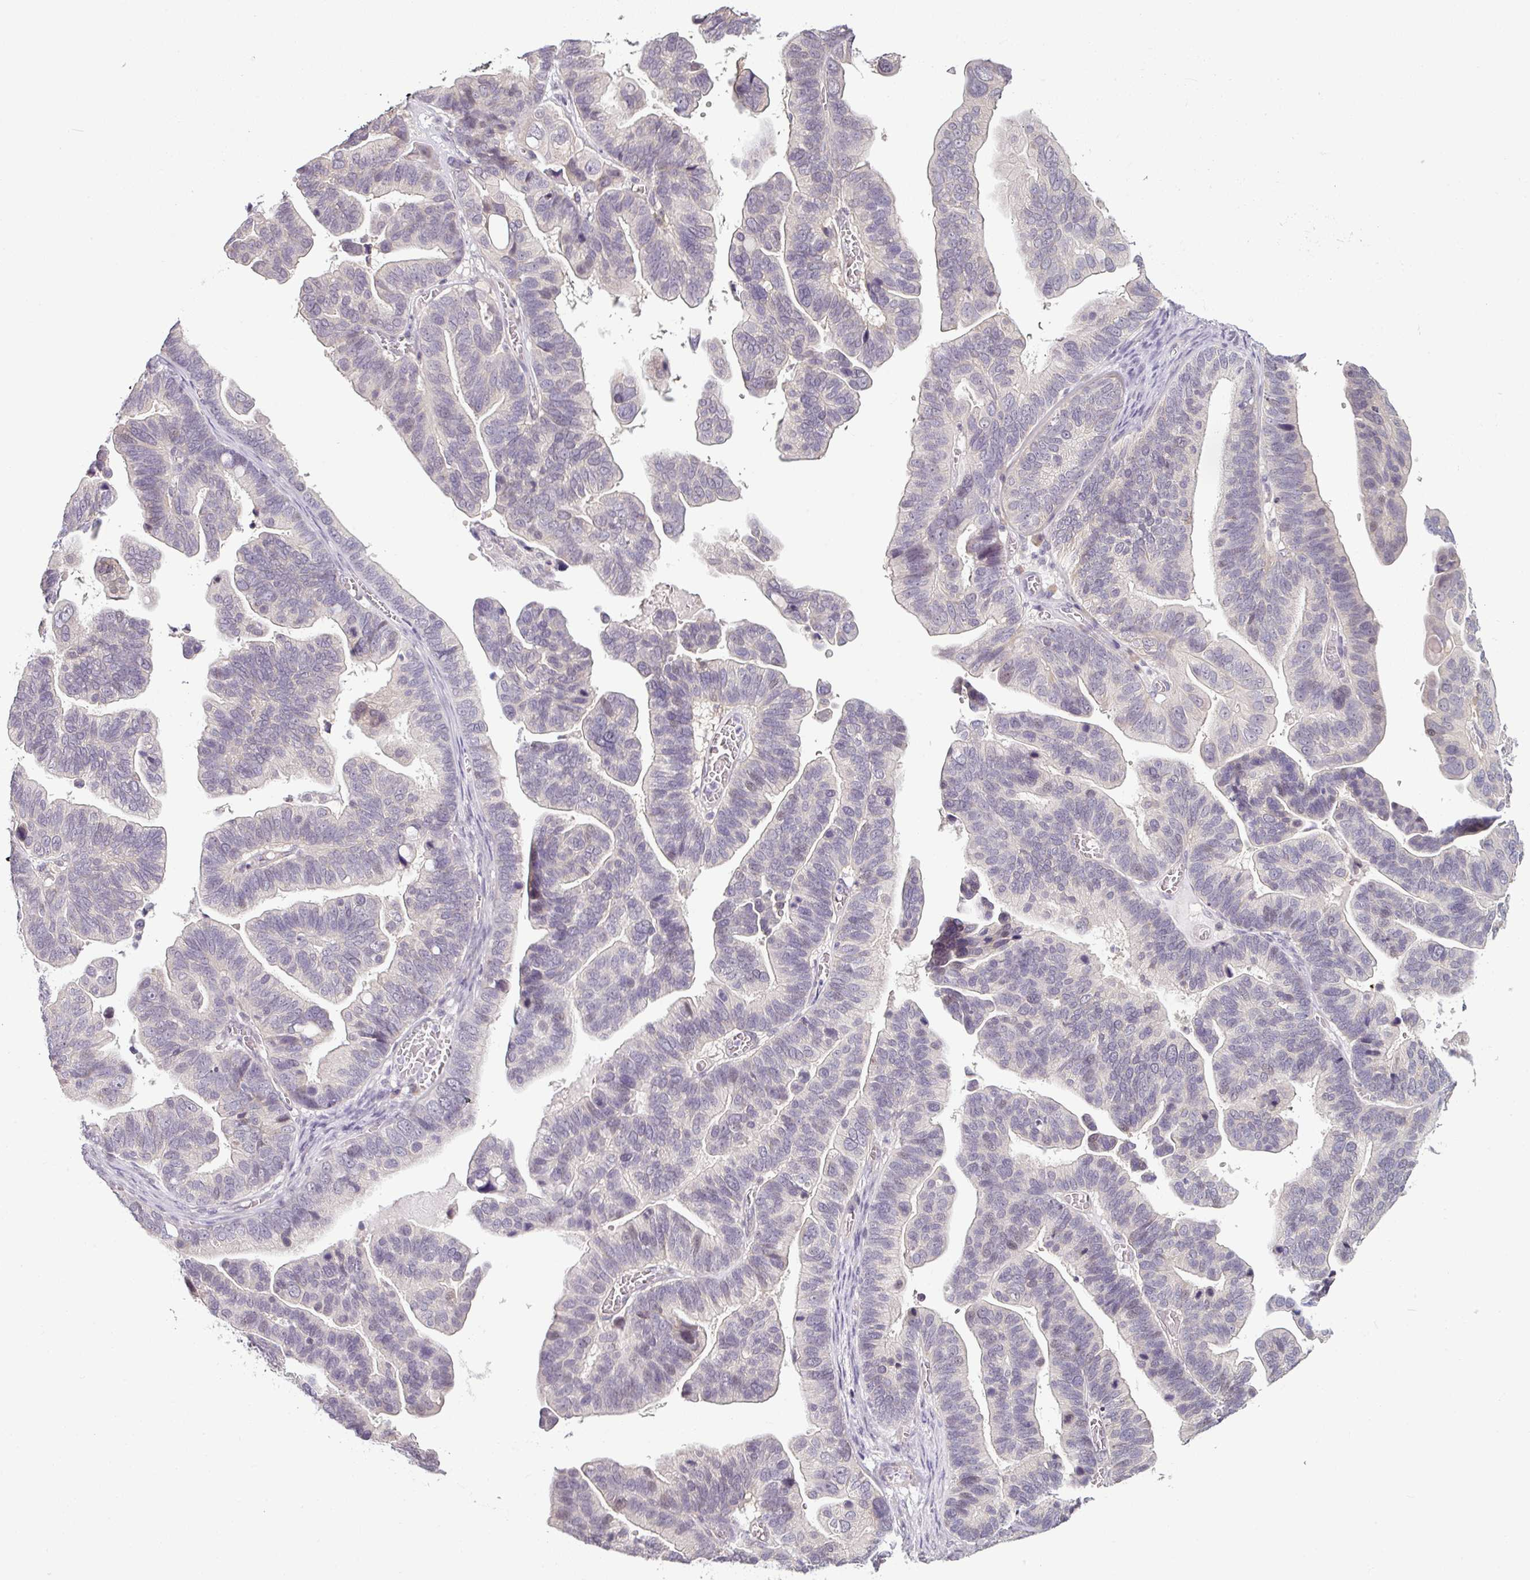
{"staining": {"intensity": "negative", "quantity": "none", "location": "none"}, "tissue": "ovarian cancer", "cell_type": "Tumor cells", "image_type": "cancer", "snomed": [{"axis": "morphology", "description": "Cystadenocarcinoma, serous, NOS"}, {"axis": "topography", "description": "Ovary"}], "caption": "Immunohistochemistry histopathology image of neoplastic tissue: ovarian cancer (serous cystadenocarcinoma) stained with DAB (3,3'-diaminobenzidine) exhibits no significant protein staining in tumor cells.", "gene": "OR52D1", "patient": {"sex": "female", "age": 56}}